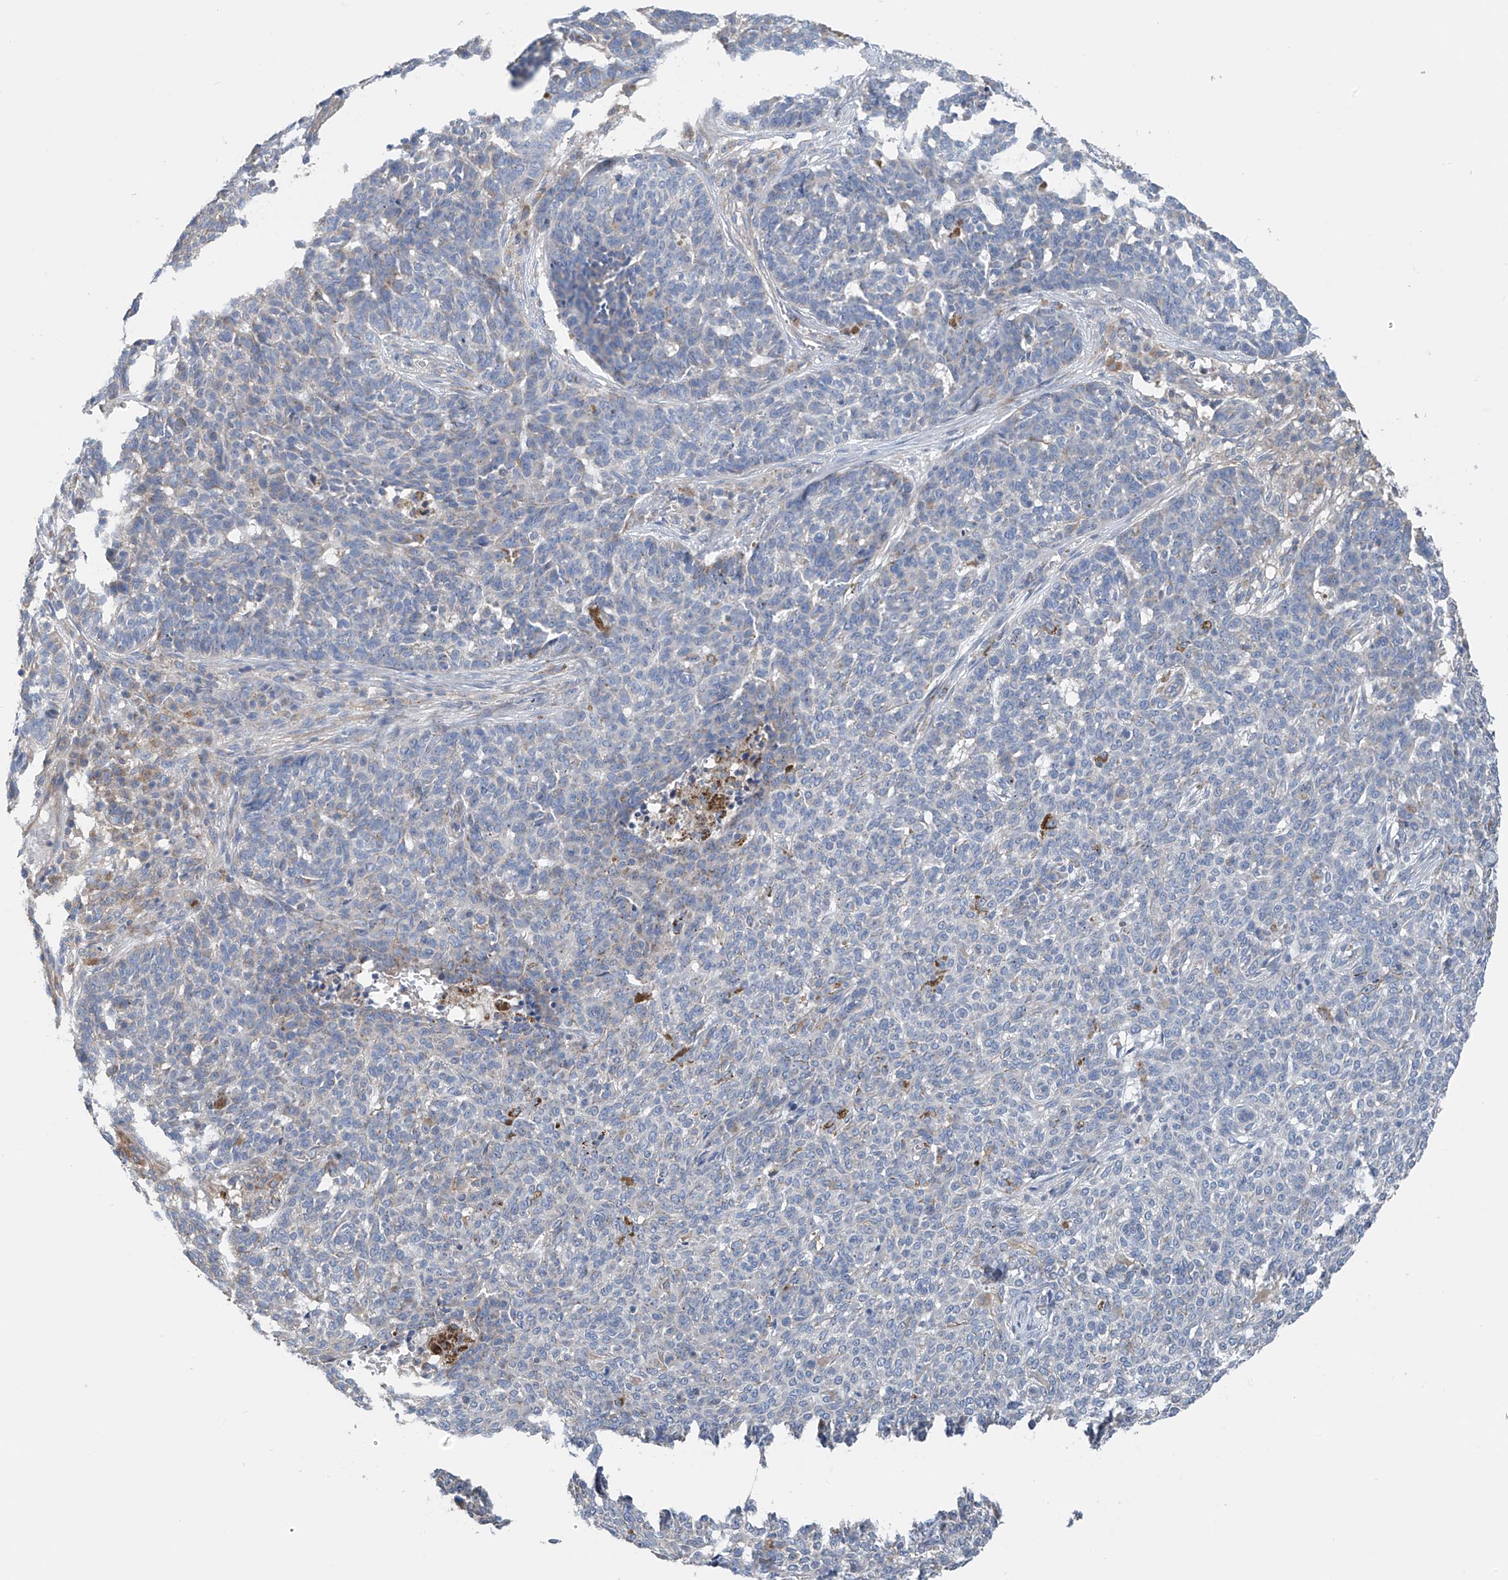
{"staining": {"intensity": "negative", "quantity": "none", "location": "none"}, "tissue": "skin cancer", "cell_type": "Tumor cells", "image_type": "cancer", "snomed": [{"axis": "morphology", "description": "Basal cell carcinoma"}, {"axis": "topography", "description": "Skin"}], "caption": "Immunohistochemical staining of skin basal cell carcinoma shows no significant positivity in tumor cells.", "gene": "SYN3", "patient": {"sex": "male", "age": 85}}